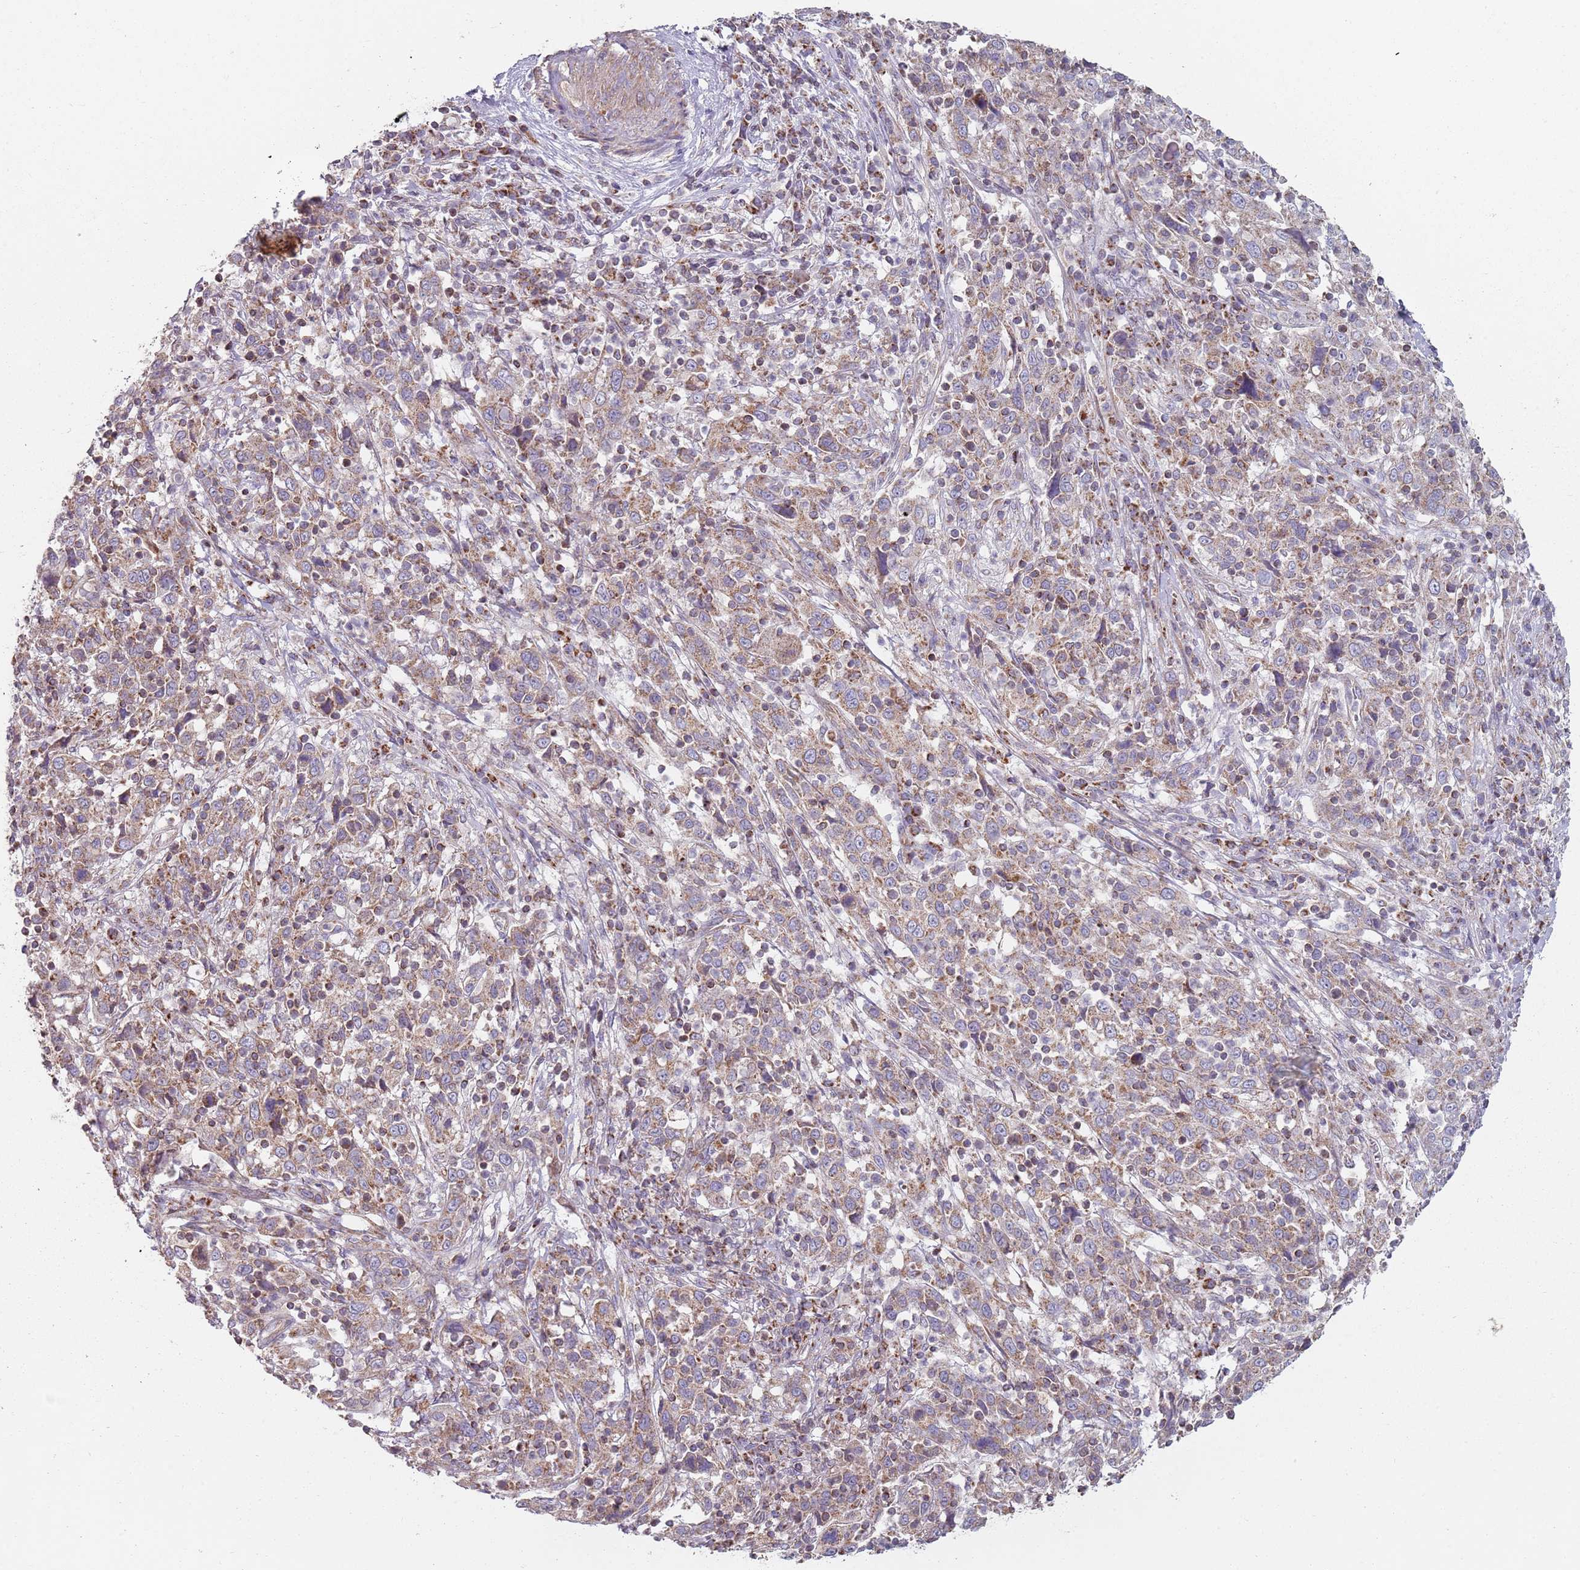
{"staining": {"intensity": "moderate", "quantity": "25%-75%", "location": "cytoplasmic/membranous"}, "tissue": "cervical cancer", "cell_type": "Tumor cells", "image_type": "cancer", "snomed": [{"axis": "morphology", "description": "Squamous cell carcinoma, NOS"}, {"axis": "topography", "description": "Cervix"}], "caption": "Moderate cytoplasmic/membranous expression for a protein is seen in approximately 25%-75% of tumor cells of squamous cell carcinoma (cervical) using immunohistochemistry.", "gene": "GAS8", "patient": {"sex": "female", "age": 46}}